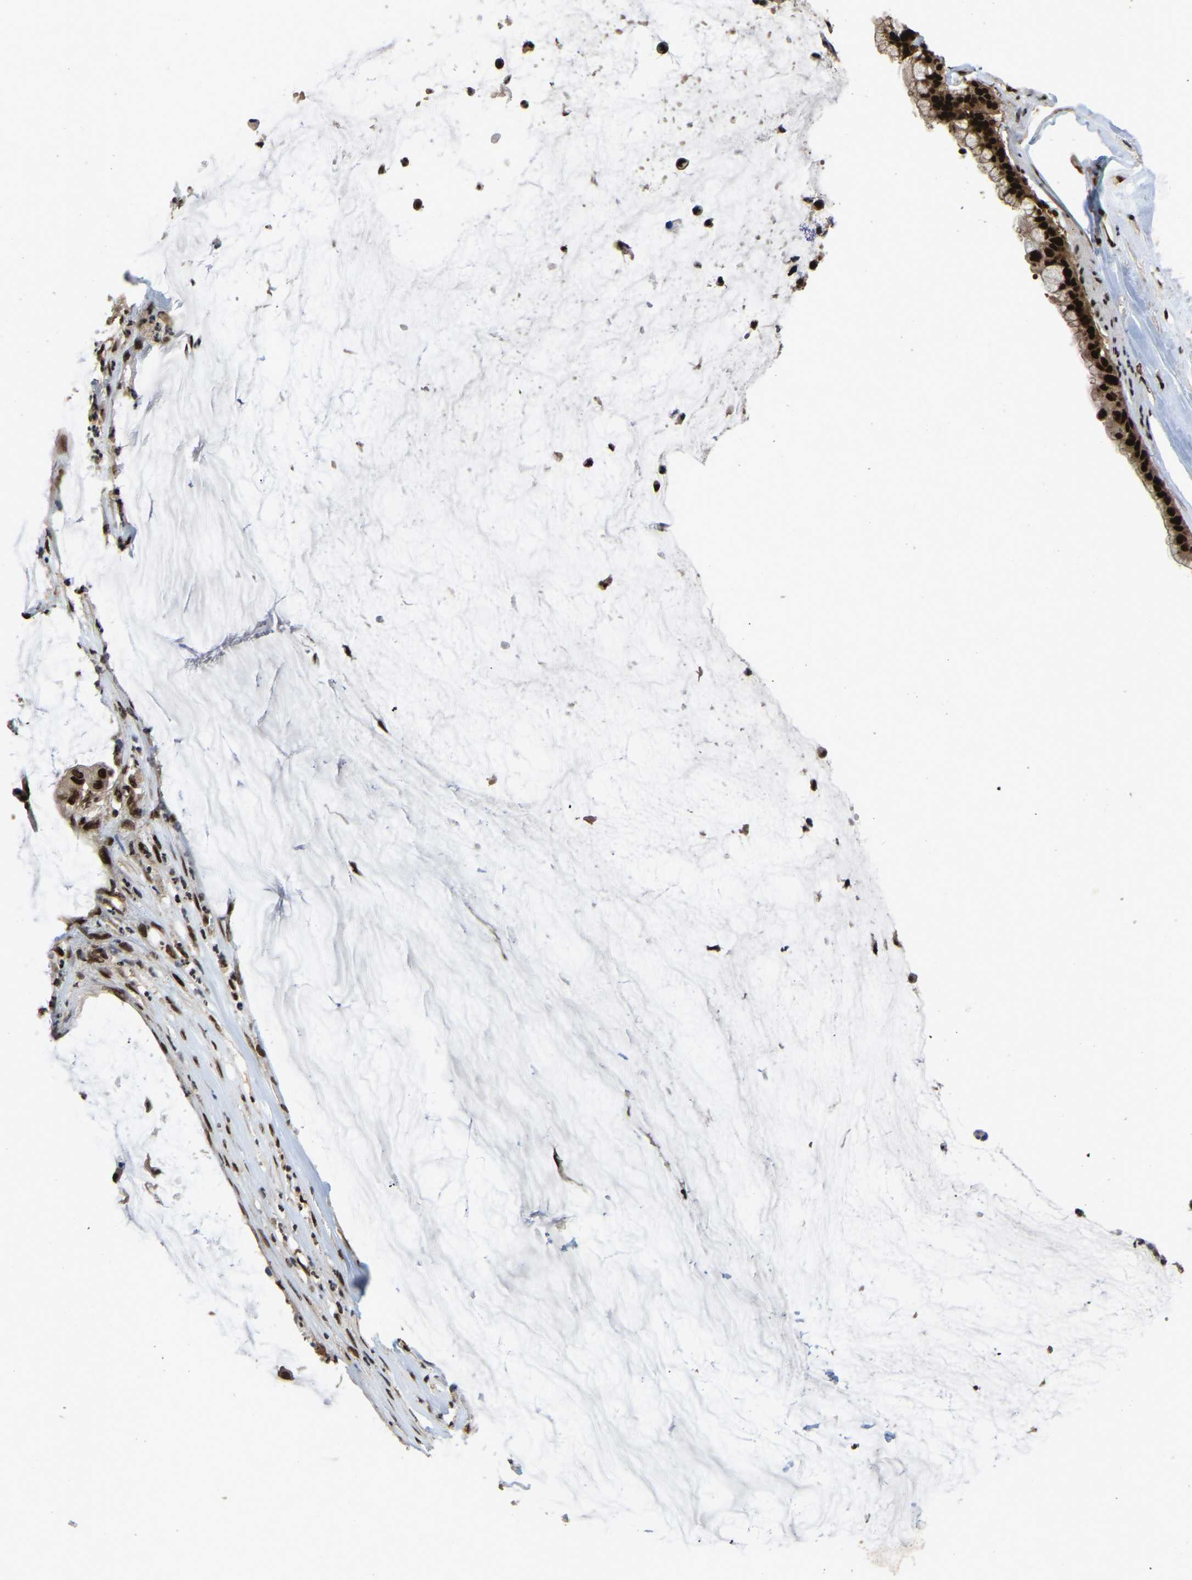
{"staining": {"intensity": "strong", "quantity": ">75%", "location": "nuclear"}, "tissue": "pancreatic cancer", "cell_type": "Tumor cells", "image_type": "cancer", "snomed": [{"axis": "morphology", "description": "Adenocarcinoma, NOS"}, {"axis": "topography", "description": "Pancreas"}], "caption": "This photomicrograph displays immunohistochemistry staining of human pancreatic cancer (adenocarcinoma), with high strong nuclear staining in approximately >75% of tumor cells.", "gene": "TBL1XR1", "patient": {"sex": "male", "age": 41}}